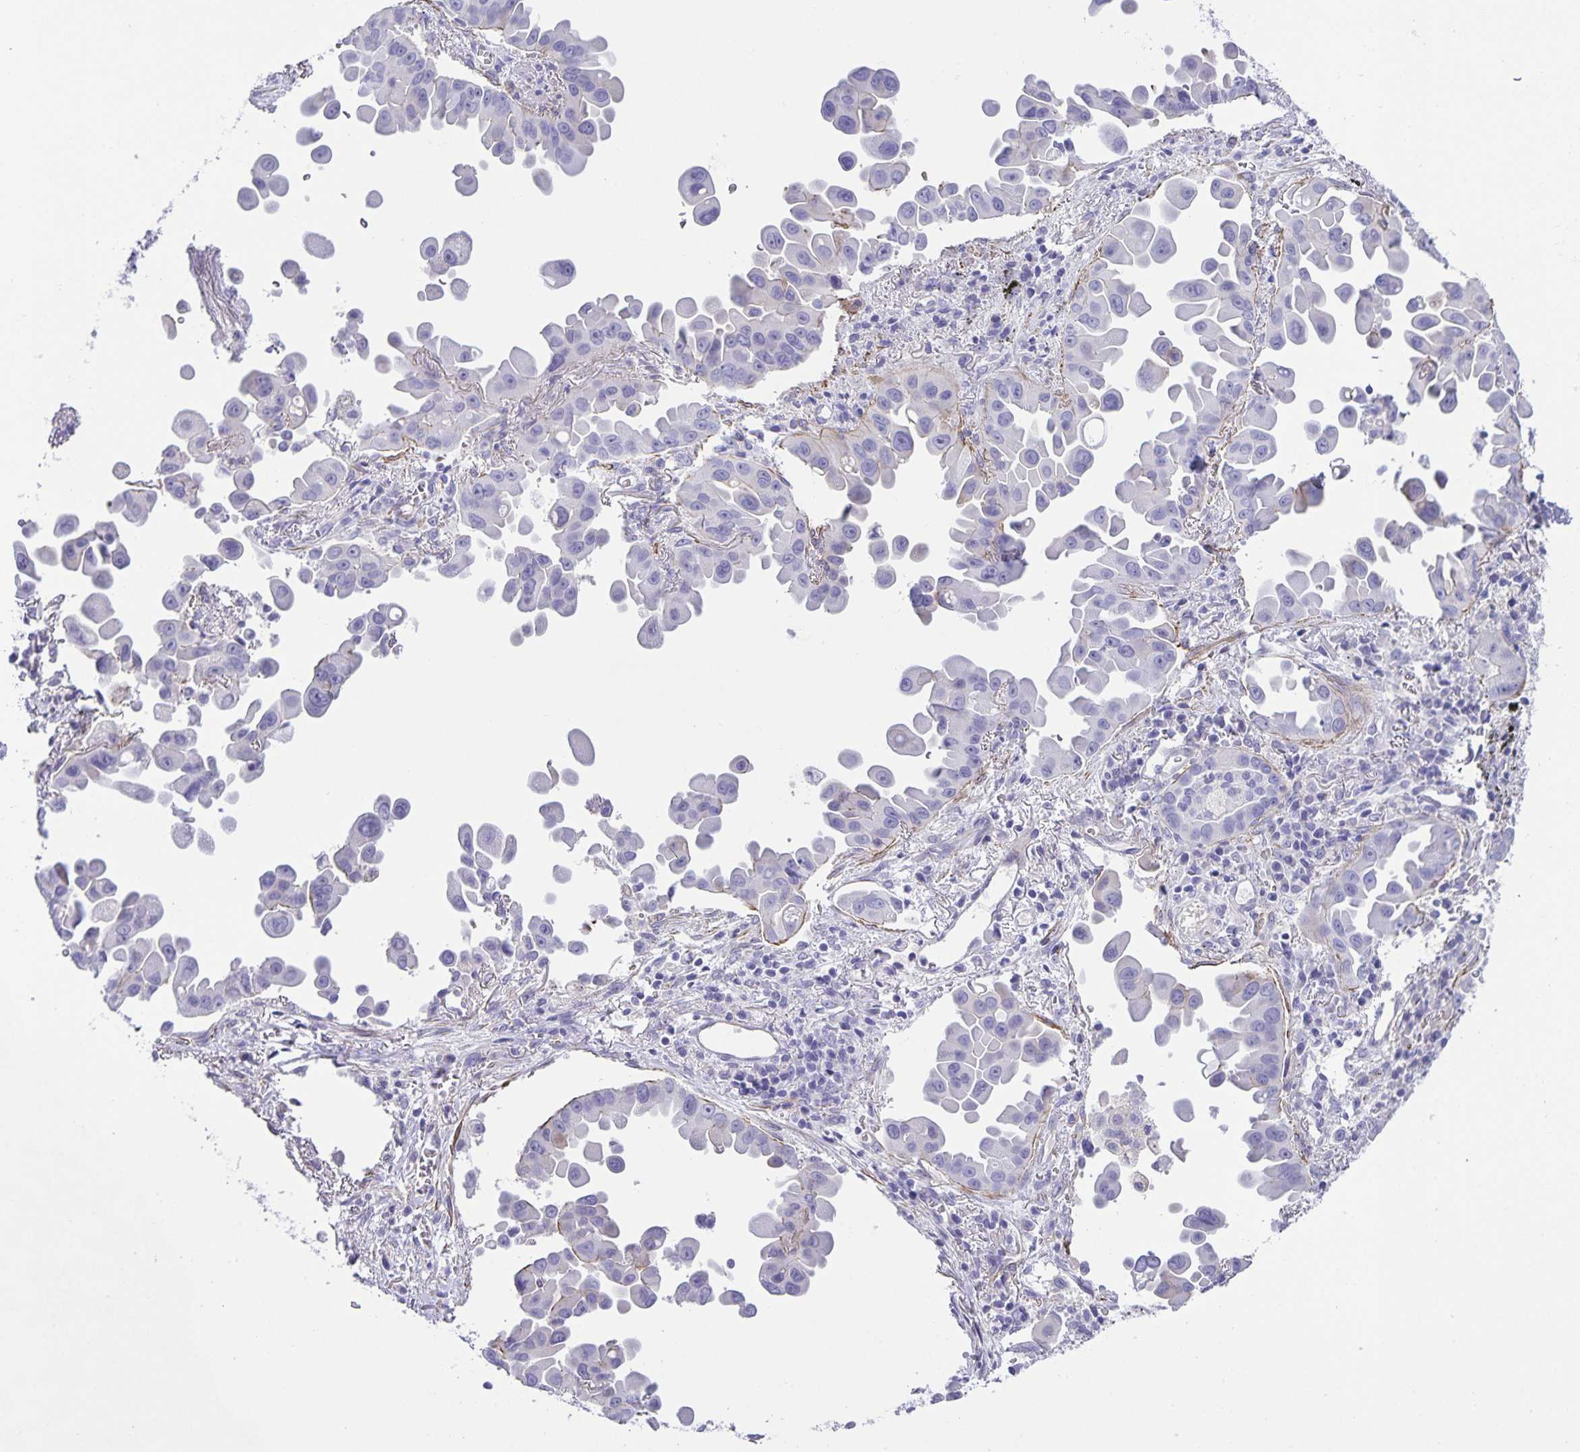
{"staining": {"intensity": "negative", "quantity": "none", "location": "none"}, "tissue": "lung cancer", "cell_type": "Tumor cells", "image_type": "cancer", "snomed": [{"axis": "morphology", "description": "Adenocarcinoma, NOS"}, {"axis": "topography", "description": "Lung"}], "caption": "Tumor cells show no significant positivity in lung cancer (adenocarcinoma).", "gene": "UBQLN3", "patient": {"sex": "male", "age": 68}}